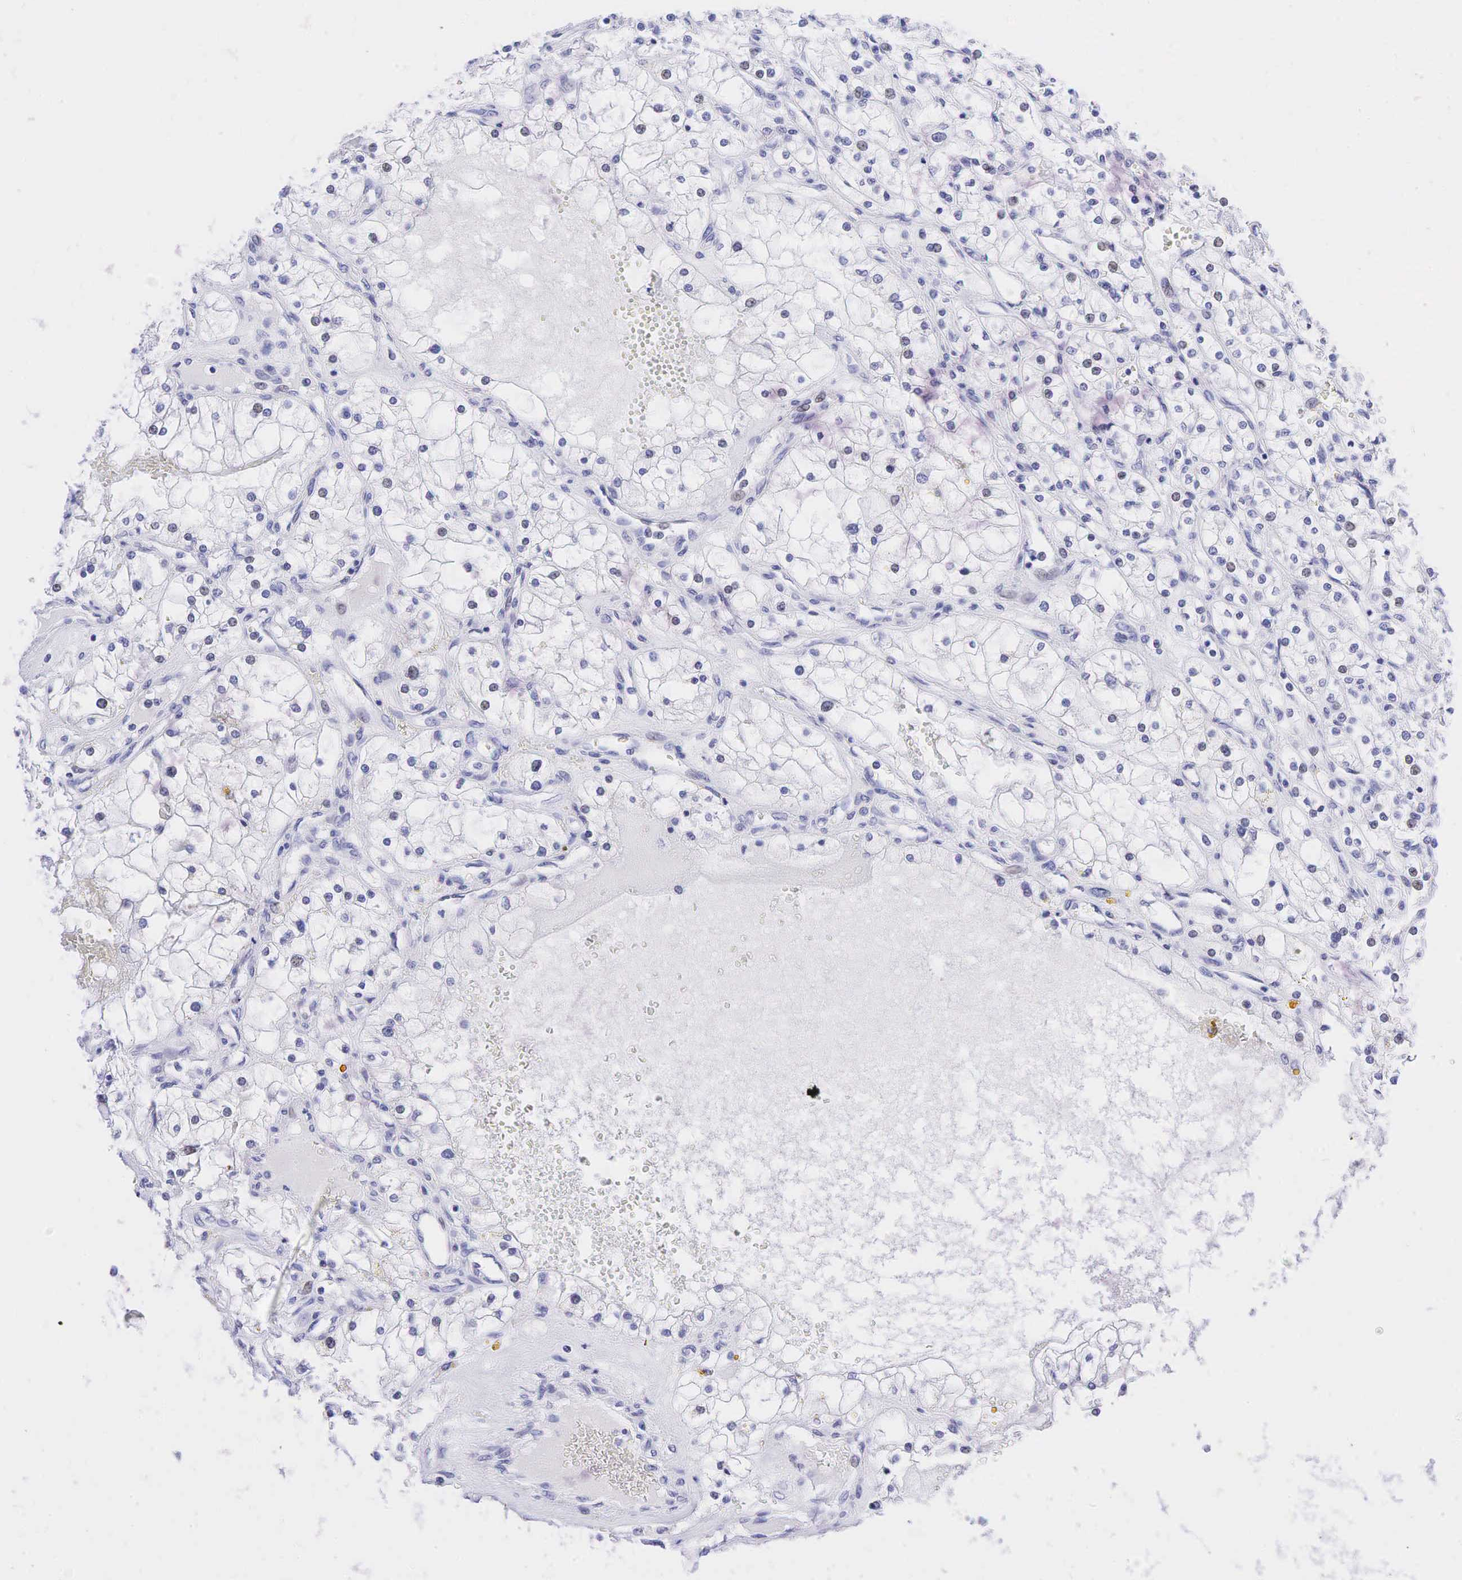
{"staining": {"intensity": "negative", "quantity": "none", "location": "none"}, "tissue": "renal cancer", "cell_type": "Tumor cells", "image_type": "cancer", "snomed": [{"axis": "morphology", "description": "Adenocarcinoma, NOS"}, {"axis": "topography", "description": "Kidney"}], "caption": "Micrograph shows no significant protein expression in tumor cells of adenocarcinoma (renal).", "gene": "AR", "patient": {"sex": "male", "age": 61}}